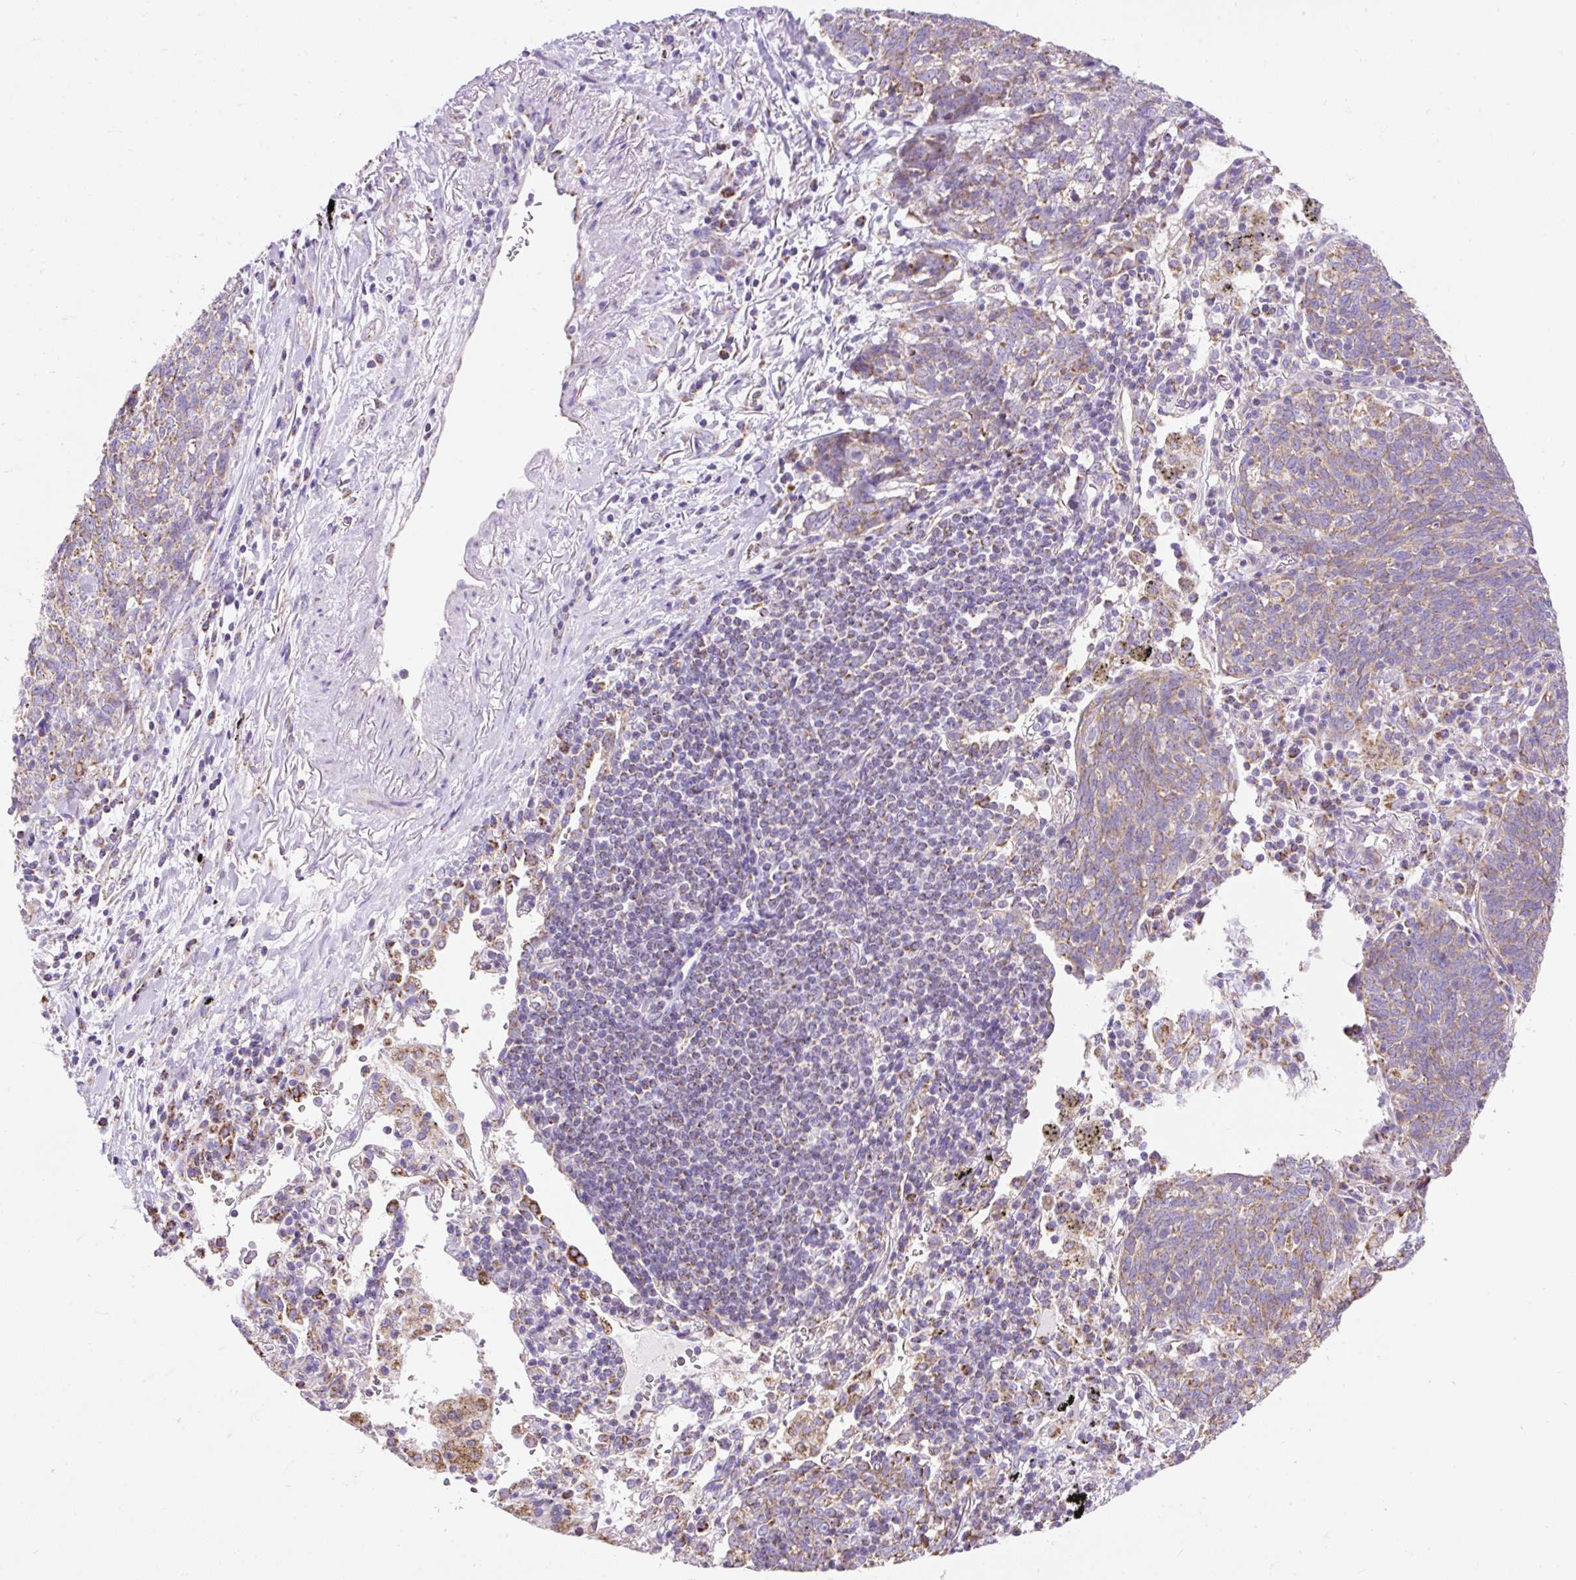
{"staining": {"intensity": "weak", "quantity": ">75%", "location": "cytoplasmic/membranous"}, "tissue": "lung cancer", "cell_type": "Tumor cells", "image_type": "cancer", "snomed": [{"axis": "morphology", "description": "Squamous cell carcinoma, NOS"}, {"axis": "topography", "description": "Lung"}], "caption": "A high-resolution image shows IHC staining of lung squamous cell carcinoma, which demonstrates weak cytoplasmic/membranous positivity in about >75% of tumor cells.", "gene": "DAAM2", "patient": {"sex": "female", "age": 72}}